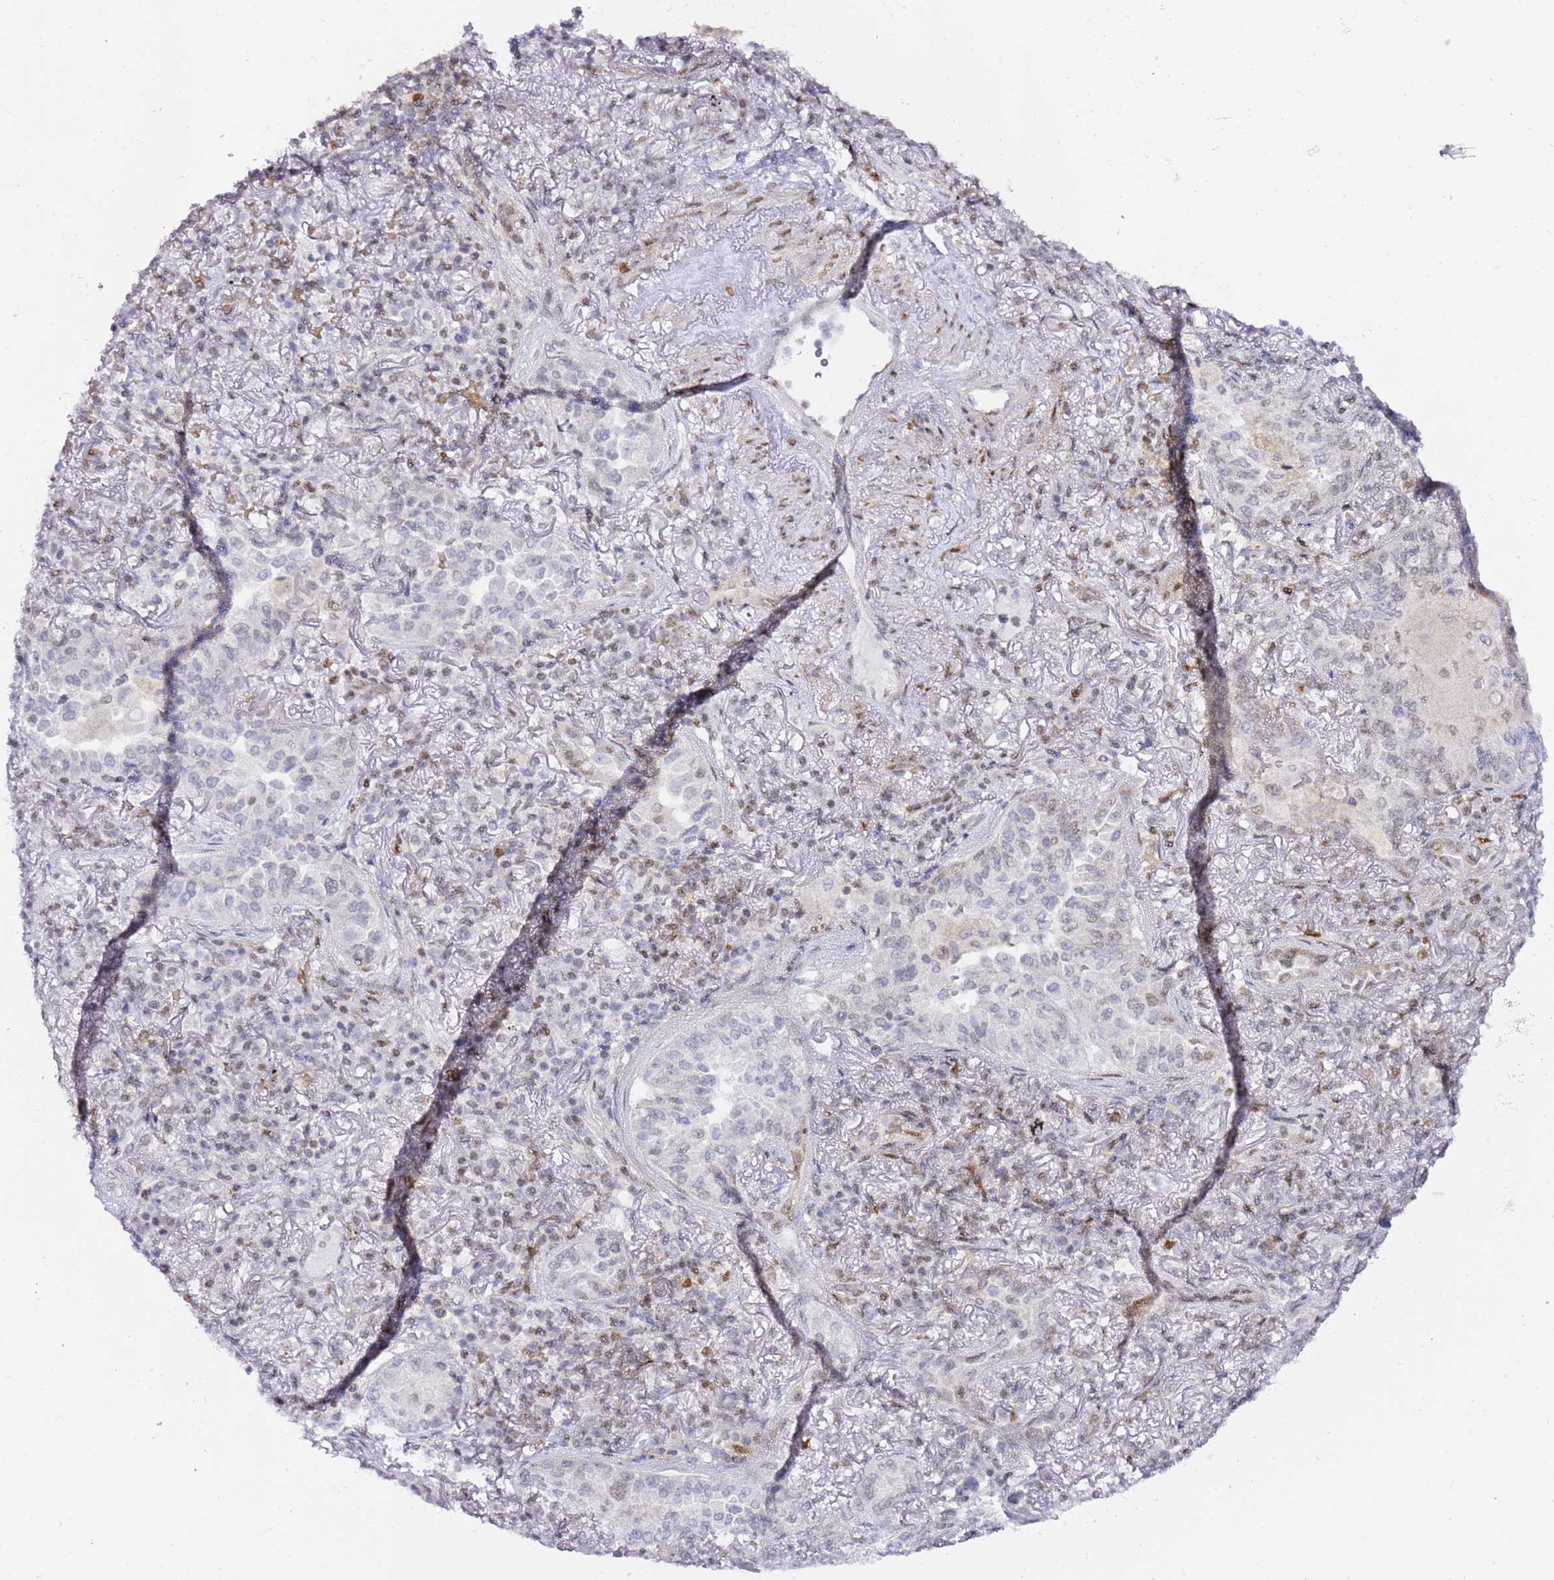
{"staining": {"intensity": "negative", "quantity": "none", "location": "none"}, "tissue": "lung cancer", "cell_type": "Tumor cells", "image_type": "cancer", "snomed": [{"axis": "morphology", "description": "Adenocarcinoma, NOS"}, {"axis": "topography", "description": "Lung"}], "caption": "Immunohistochemistry of human adenocarcinoma (lung) displays no expression in tumor cells. (DAB (3,3'-diaminobenzidine) immunohistochemistry, high magnification).", "gene": "GBP2", "patient": {"sex": "female", "age": 69}}